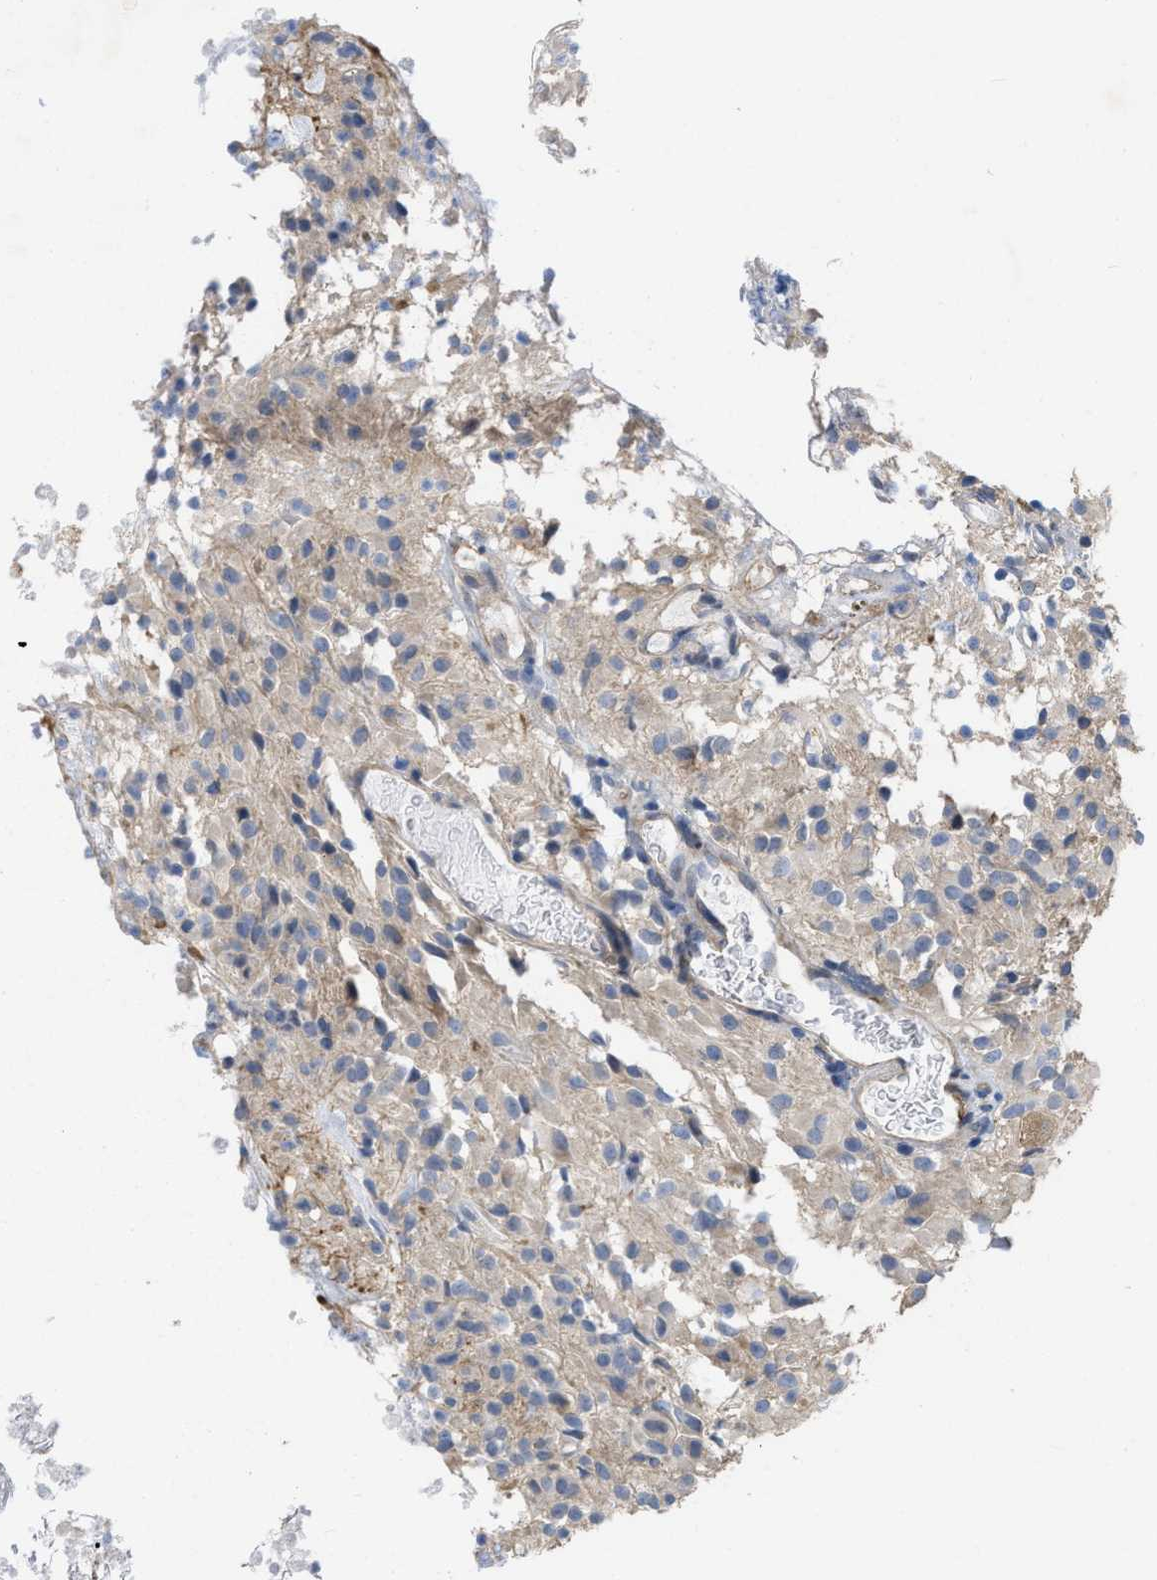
{"staining": {"intensity": "negative", "quantity": "none", "location": "none"}, "tissue": "glioma", "cell_type": "Tumor cells", "image_type": "cancer", "snomed": [{"axis": "morphology", "description": "Glioma, malignant, High grade"}, {"axis": "topography", "description": "Brain"}], "caption": "Tumor cells are negative for protein expression in human glioma.", "gene": "TMEM131", "patient": {"sex": "female", "age": 59}}